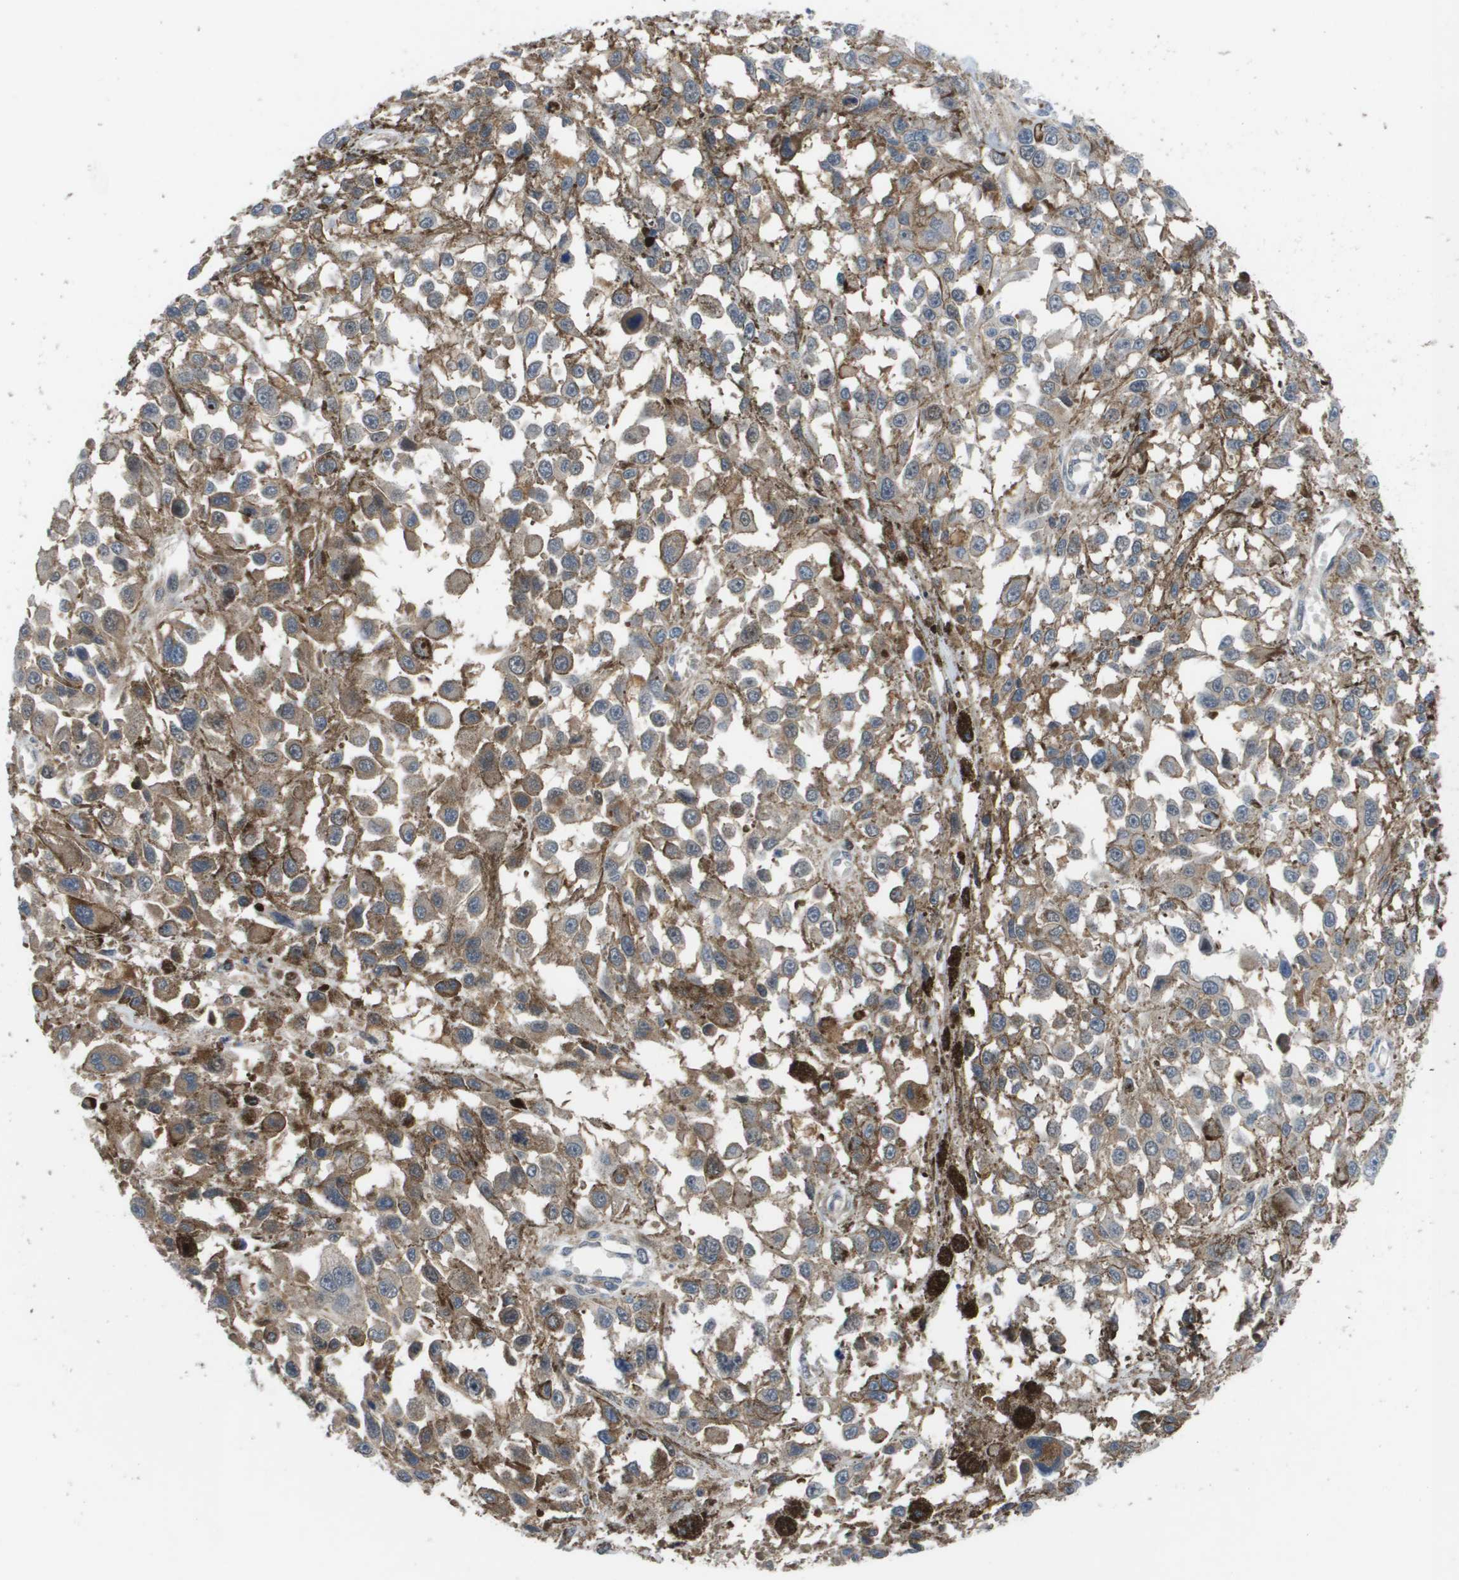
{"staining": {"intensity": "moderate", "quantity": ">75%", "location": "cytoplasmic/membranous"}, "tissue": "melanoma", "cell_type": "Tumor cells", "image_type": "cancer", "snomed": [{"axis": "morphology", "description": "Malignant melanoma, Metastatic site"}, {"axis": "topography", "description": "Lymph node"}], "caption": "High-magnification brightfield microscopy of melanoma stained with DAB (brown) and counterstained with hematoxylin (blue). tumor cells exhibit moderate cytoplasmic/membranous expression is seen in approximately>75% of cells.", "gene": "ENPP5", "patient": {"sex": "male", "age": 59}}